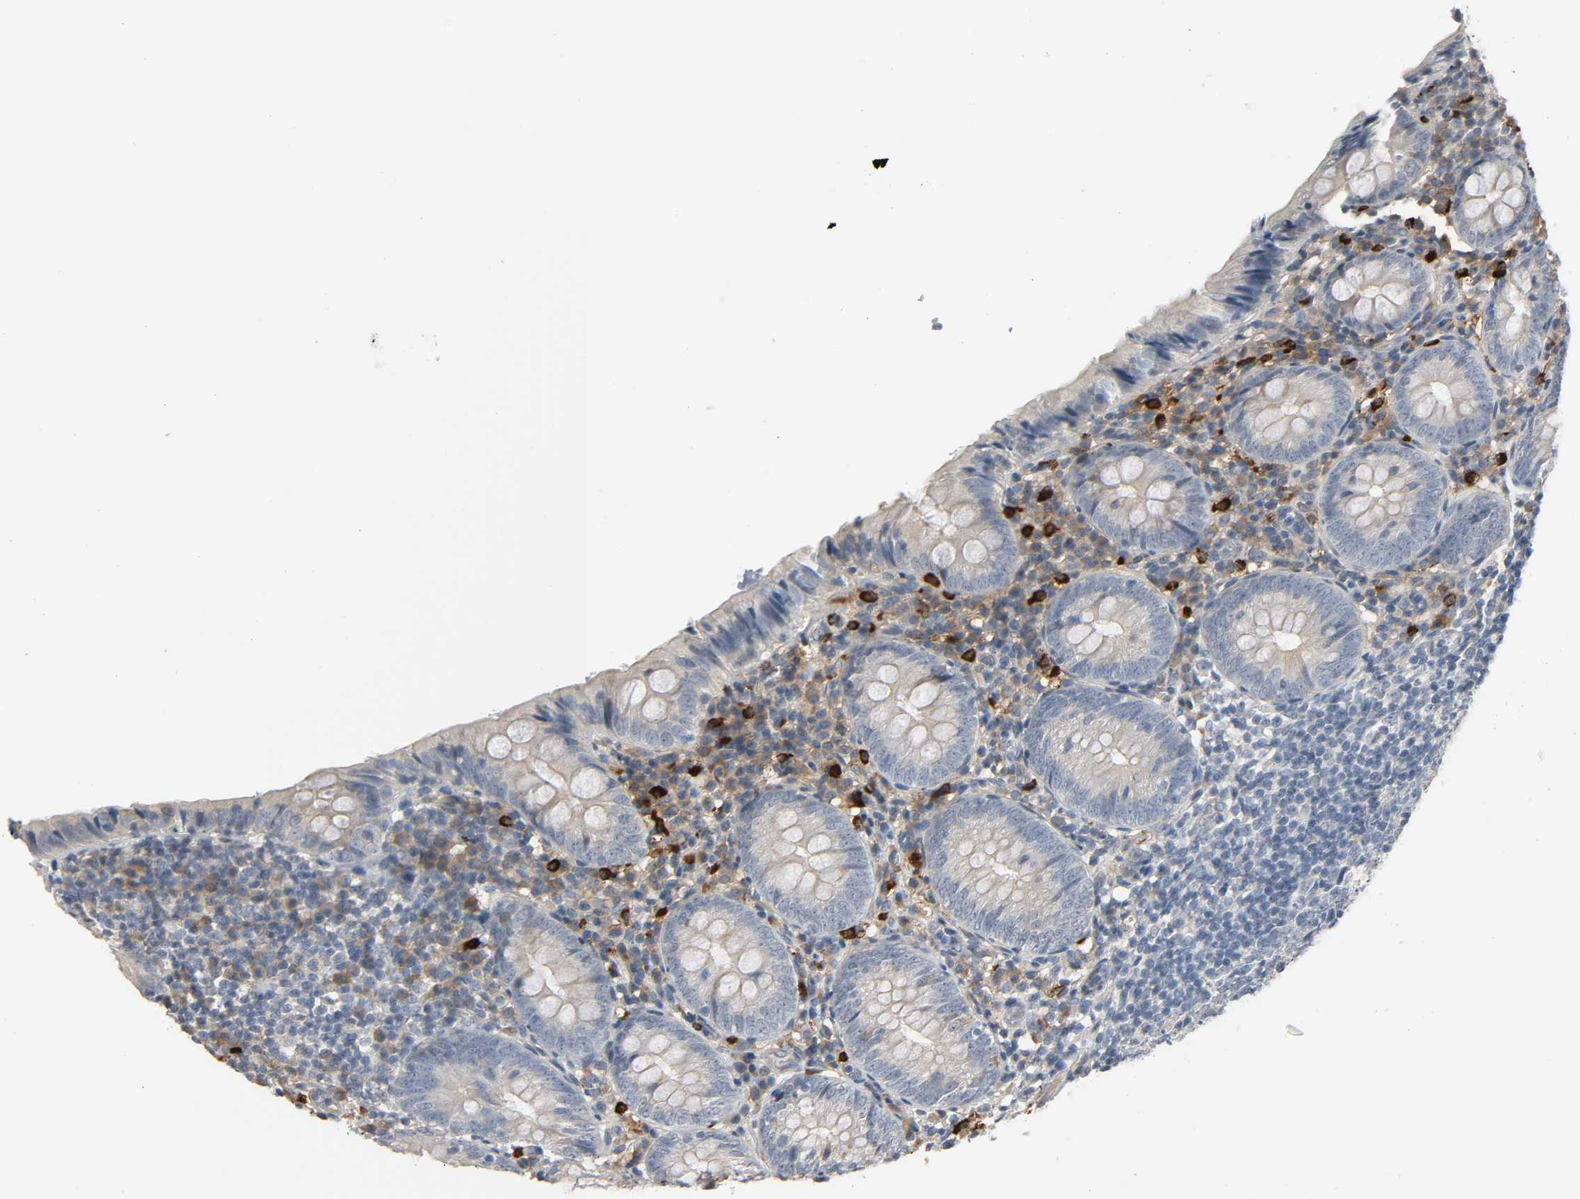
{"staining": {"intensity": "weak", "quantity": "<25%", "location": "cytoplasmic/membranous"}, "tissue": "appendix", "cell_type": "Glandular cells", "image_type": "normal", "snomed": [{"axis": "morphology", "description": "Normal tissue, NOS"}, {"axis": "topography", "description": "Appendix"}], "caption": "IHC micrograph of unremarkable appendix: human appendix stained with DAB exhibits no significant protein expression in glandular cells.", "gene": "LIMCH1", "patient": {"sex": "female", "age": 10}}